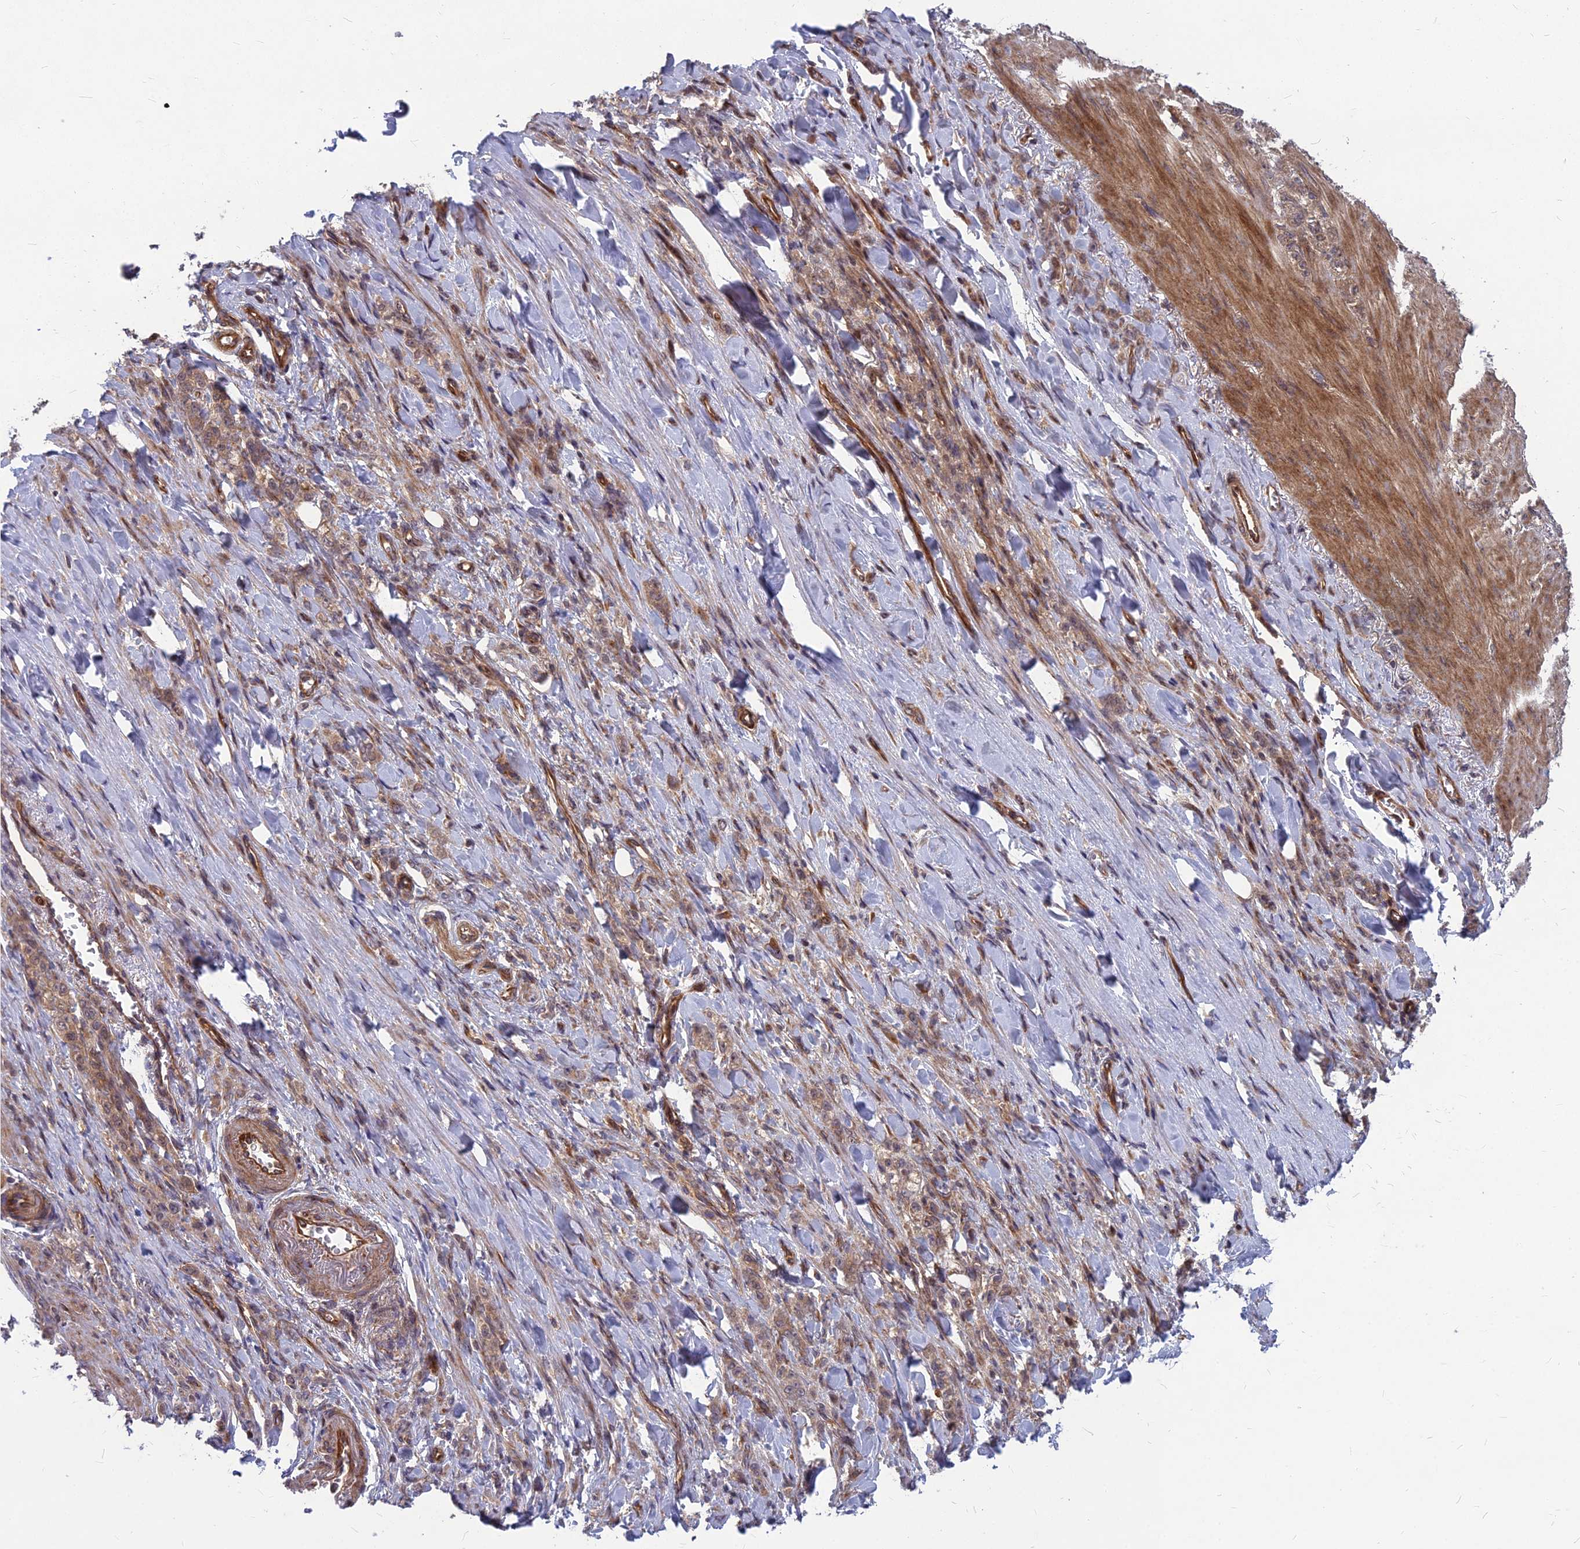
{"staining": {"intensity": "weak", "quantity": ">75%", "location": "cytoplasmic/membranous"}, "tissue": "stomach cancer", "cell_type": "Tumor cells", "image_type": "cancer", "snomed": [{"axis": "morphology", "description": "Normal tissue, NOS"}, {"axis": "morphology", "description": "Adenocarcinoma, NOS"}, {"axis": "topography", "description": "Stomach"}], "caption": "Protein expression by IHC demonstrates weak cytoplasmic/membranous positivity in about >75% of tumor cells in adenocarcinoma (stomach). (DAB (3,3'-diaminobenzidine) IHC with brightfield microscopy, high magnification).", "gene": "MFSD8", "patient": {"sex": "male", "age": 82}}